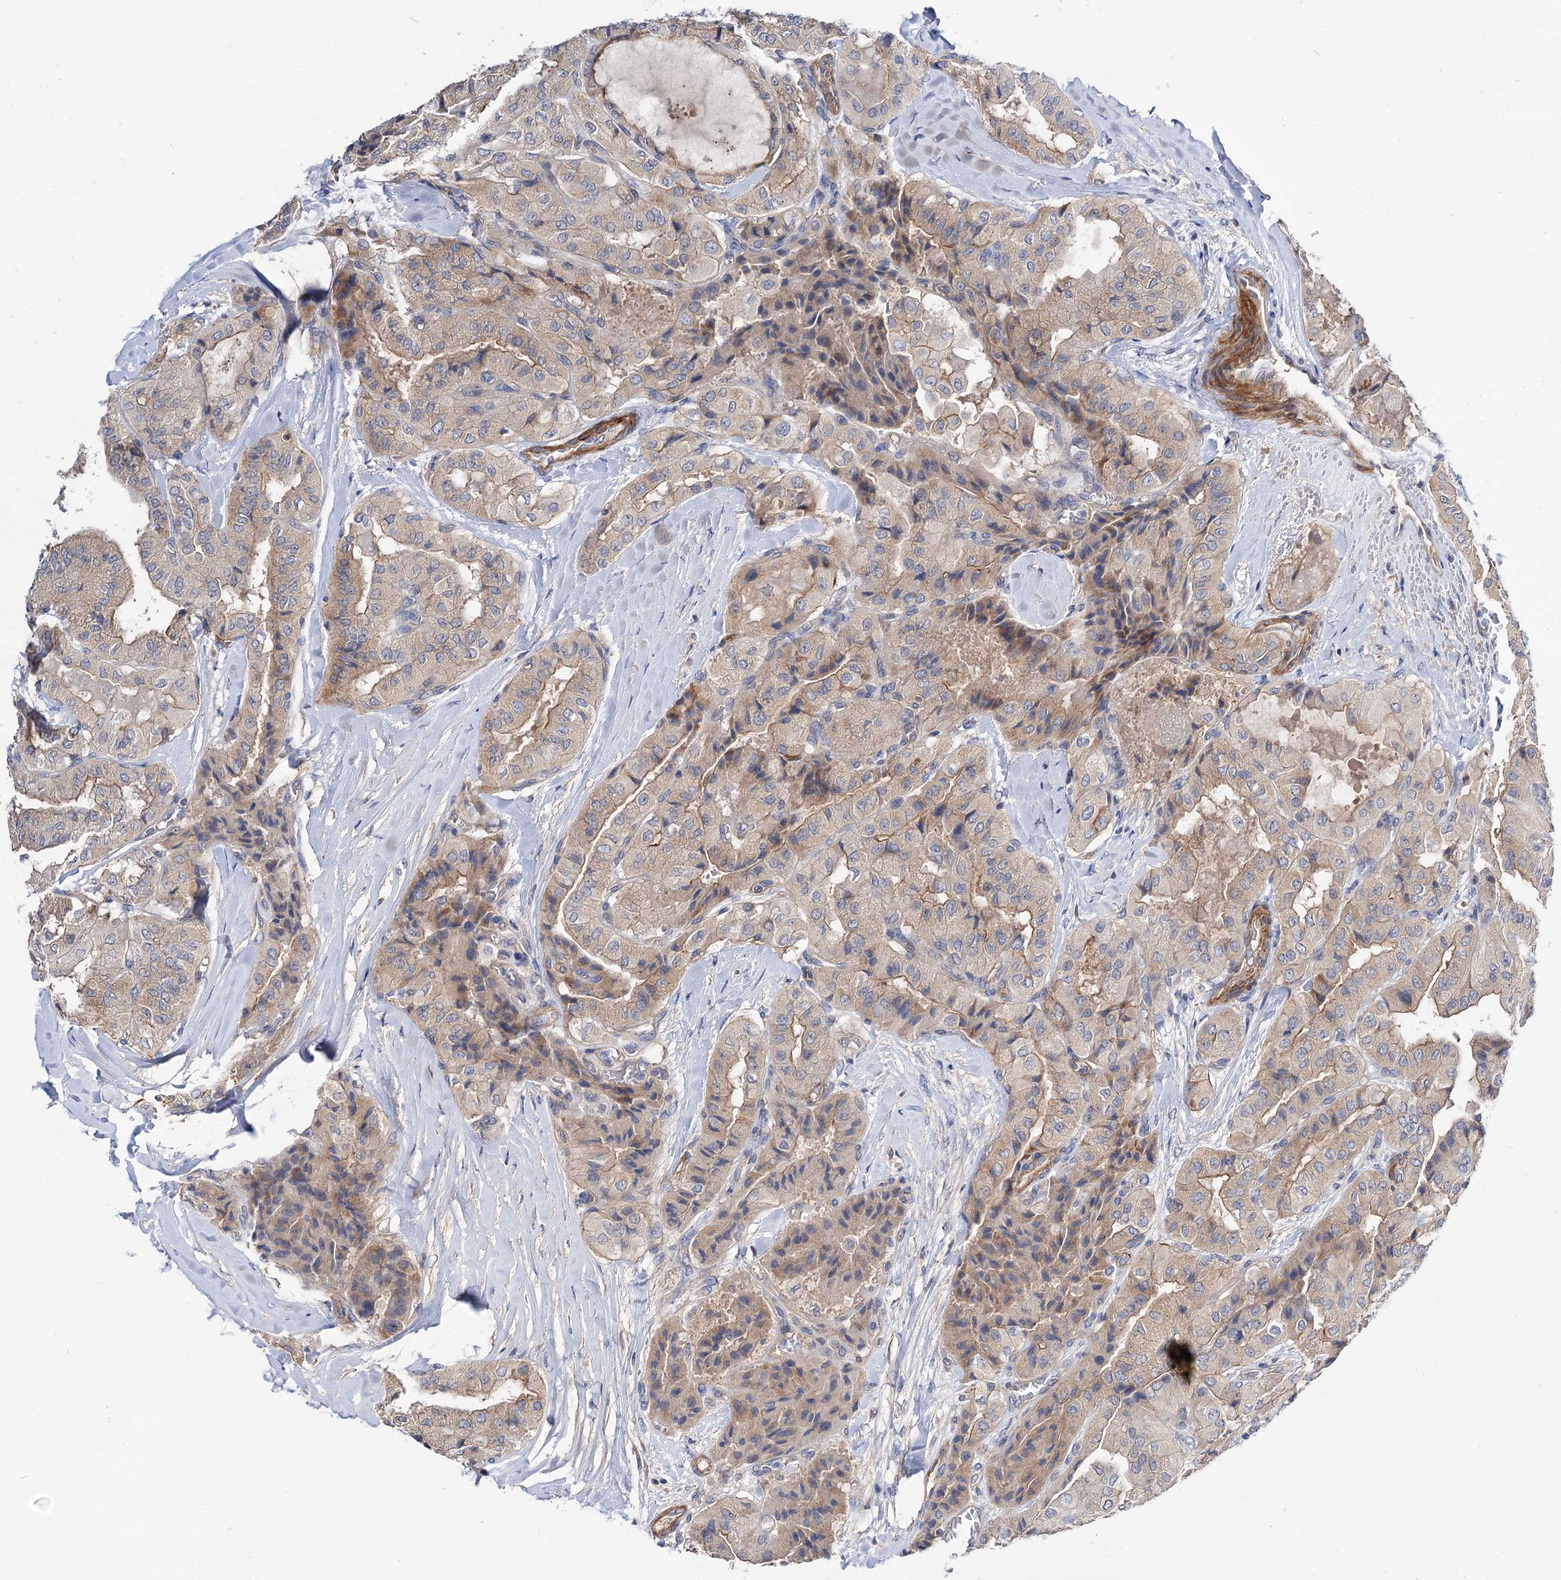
{"staining": {"intensity": "moderate", "quantity": "<25%", "location": "cytoplasmic/membranous"}, "tissue": "thyroid cancer", "cell_type": "Tumor cells", "image_type": "cancer", "snomed": [{"axis": "morphology", "description": "Papillary adenocarcinoma, NOS"}, {"axis": "topography", "description": "Thyroid gland"}], "caption": "Moderate cytoplasmic/membranous expression is identified in about <25% of tumor cells in thyroid cancer (papillary adenocarcinoma). (Stains: DAB in brown, nuclei in blue, Microscopy: brightfield microscopy at high magnification).", "gene": "NUDCD2", "patient": {"sex": "female", "age": 59}}